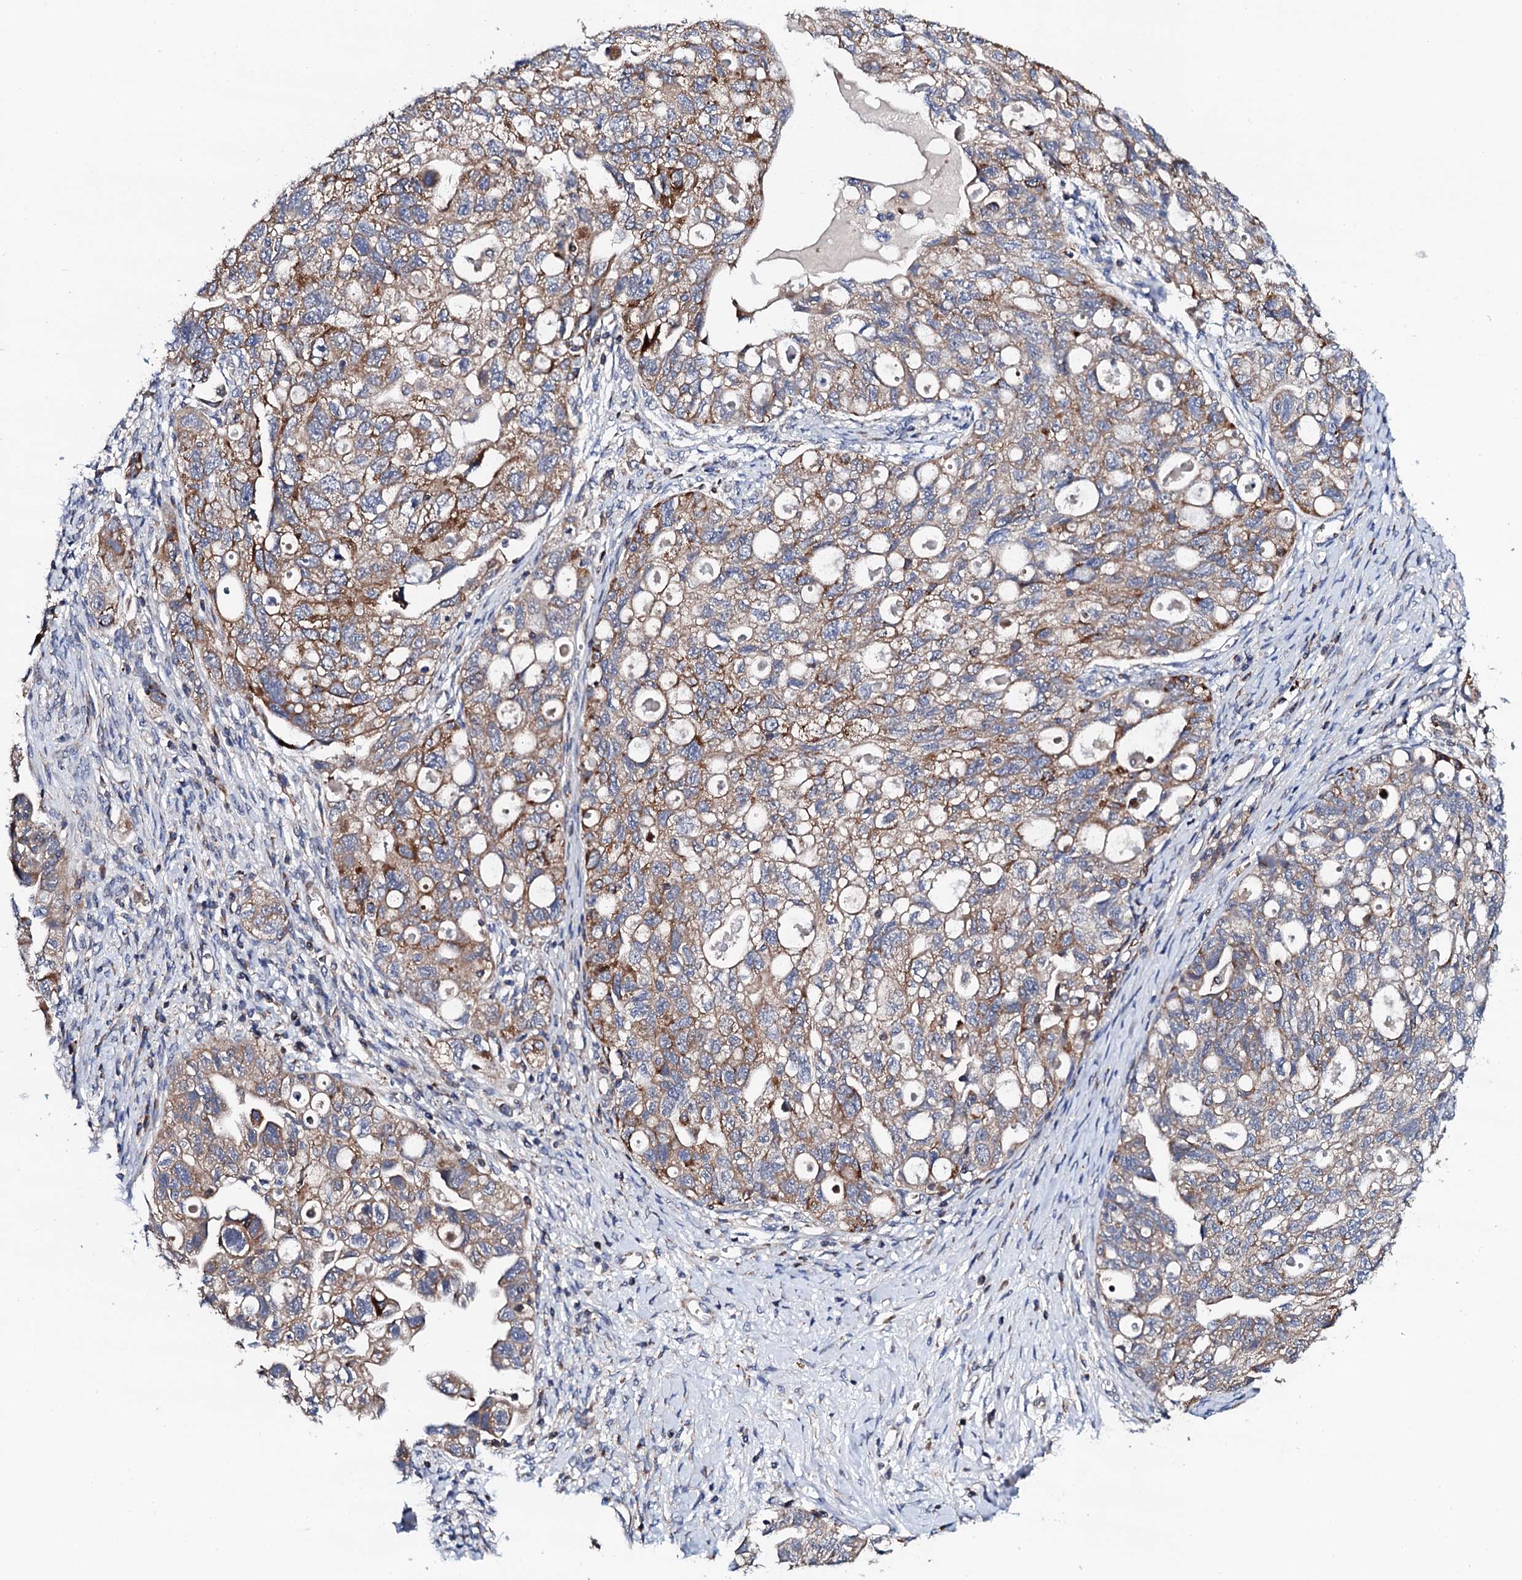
{"staining": {"intensity": "moderate", "quantity": "25%-75%", "location": "cytoplasmic/membranous"}, "tissue": "ovarian cancer", "cell_type": "Tumor cells", "image_type": "cancer", "snomed": [{"axis": "morphology", "description": "Carcinoma, NOS"}, {"axis": "morphology", "description": "Cystadenocarcinoma, serous, NOS"}, {"axis": "topography", "description": "Ovary"}], "caption": "Brown immunohistochemical staining in human ovarian cancer reveals moderate cytoplasmic/membranous expression in about 25%-75% of tumor cells.", "gene": "COG4", "patient": {"sex": "female", "age": 69}}